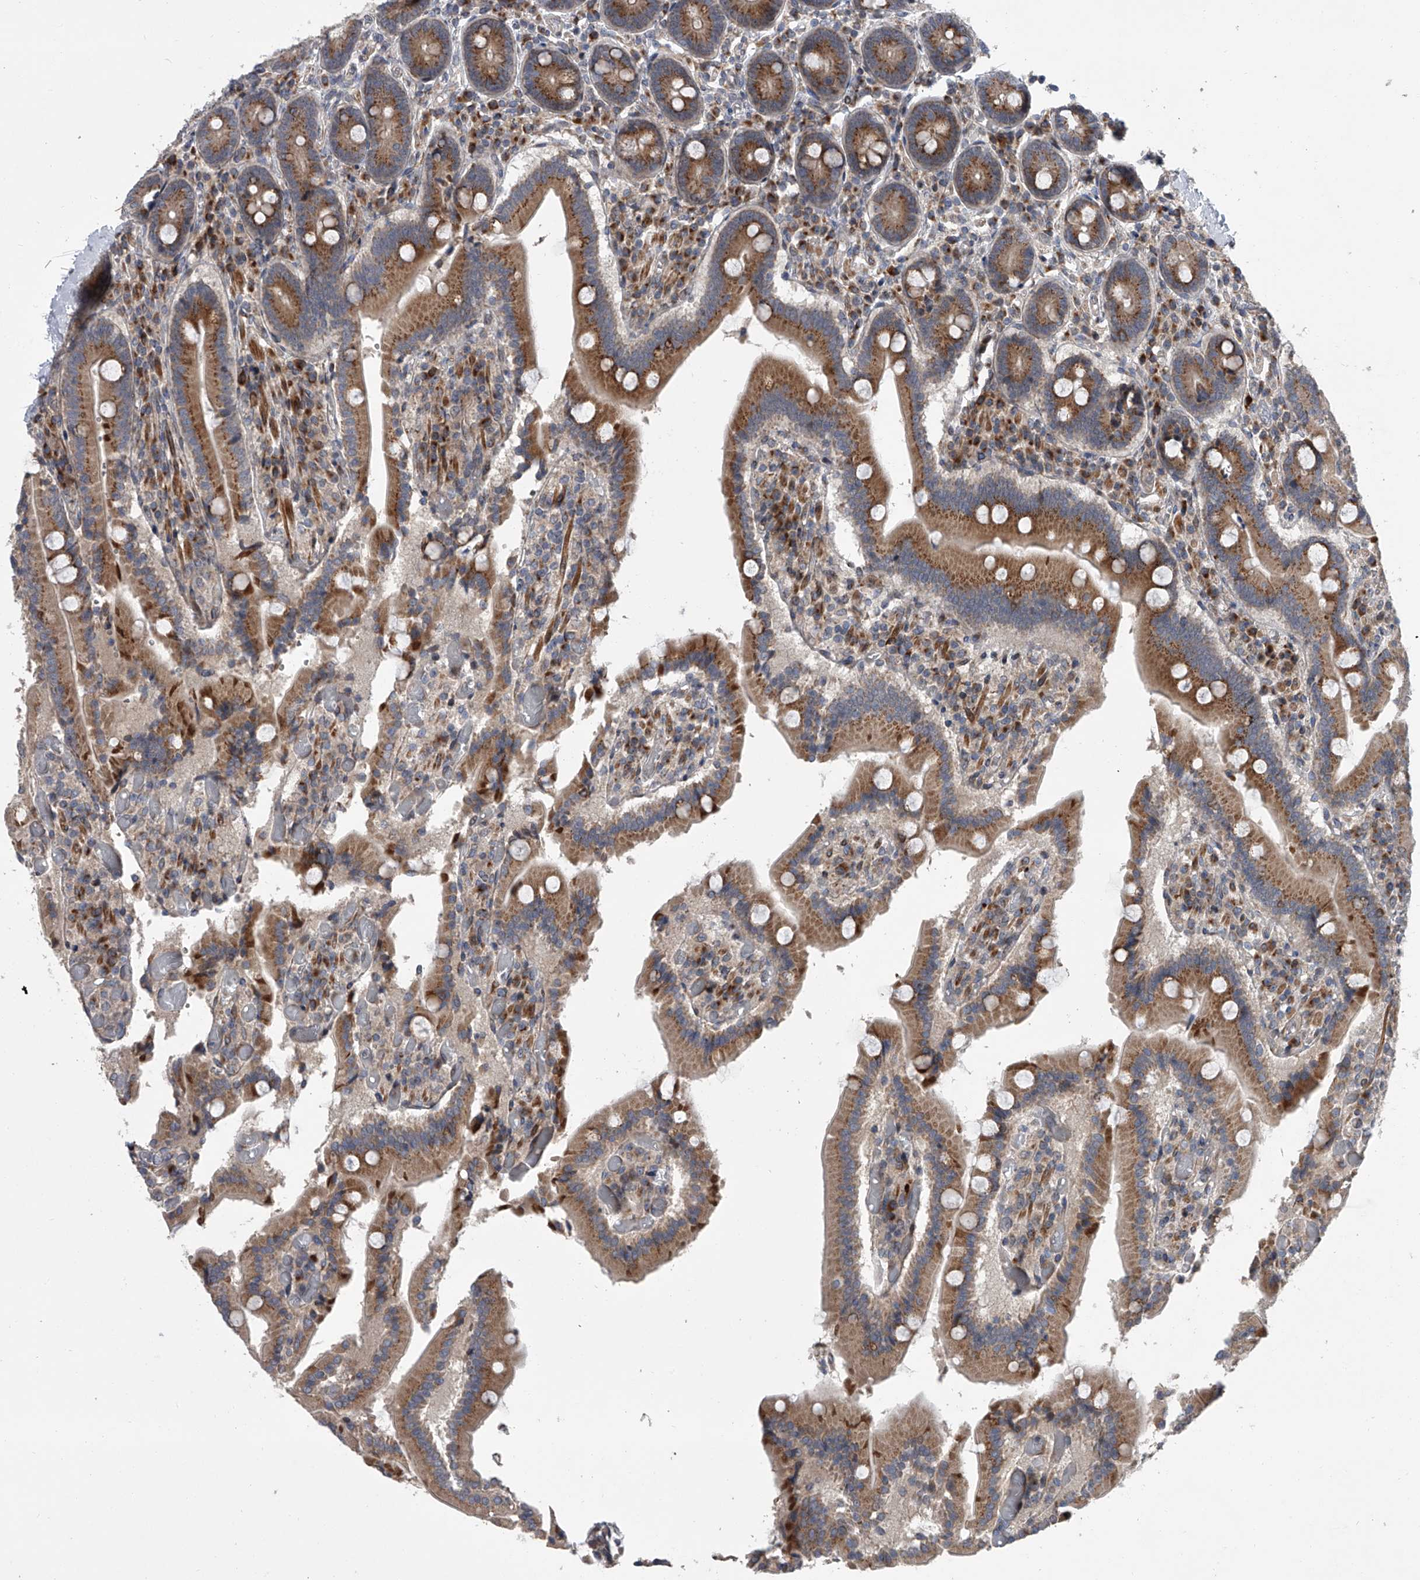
{"staining": {"intensity": "strong", "quantity": ">75%", "location": "cytoplasmic/membranous"}, "tissue": "duodenum", "cell_type": "Glandular cells", "image_type": "normal", "snomed": [{"axis": "morphology", "description": "Normal tissue, NOS"}, {"axis": "topography", "description": "Duodenum"}], "caption": "The micrograph shows staining of benign duodenum, revealing strong cytoplasmic/membranous protein positivity (brown color) within glandular cells.", "gene": "DLGAP2", "patient": {"sex": "female", "age": 62}}